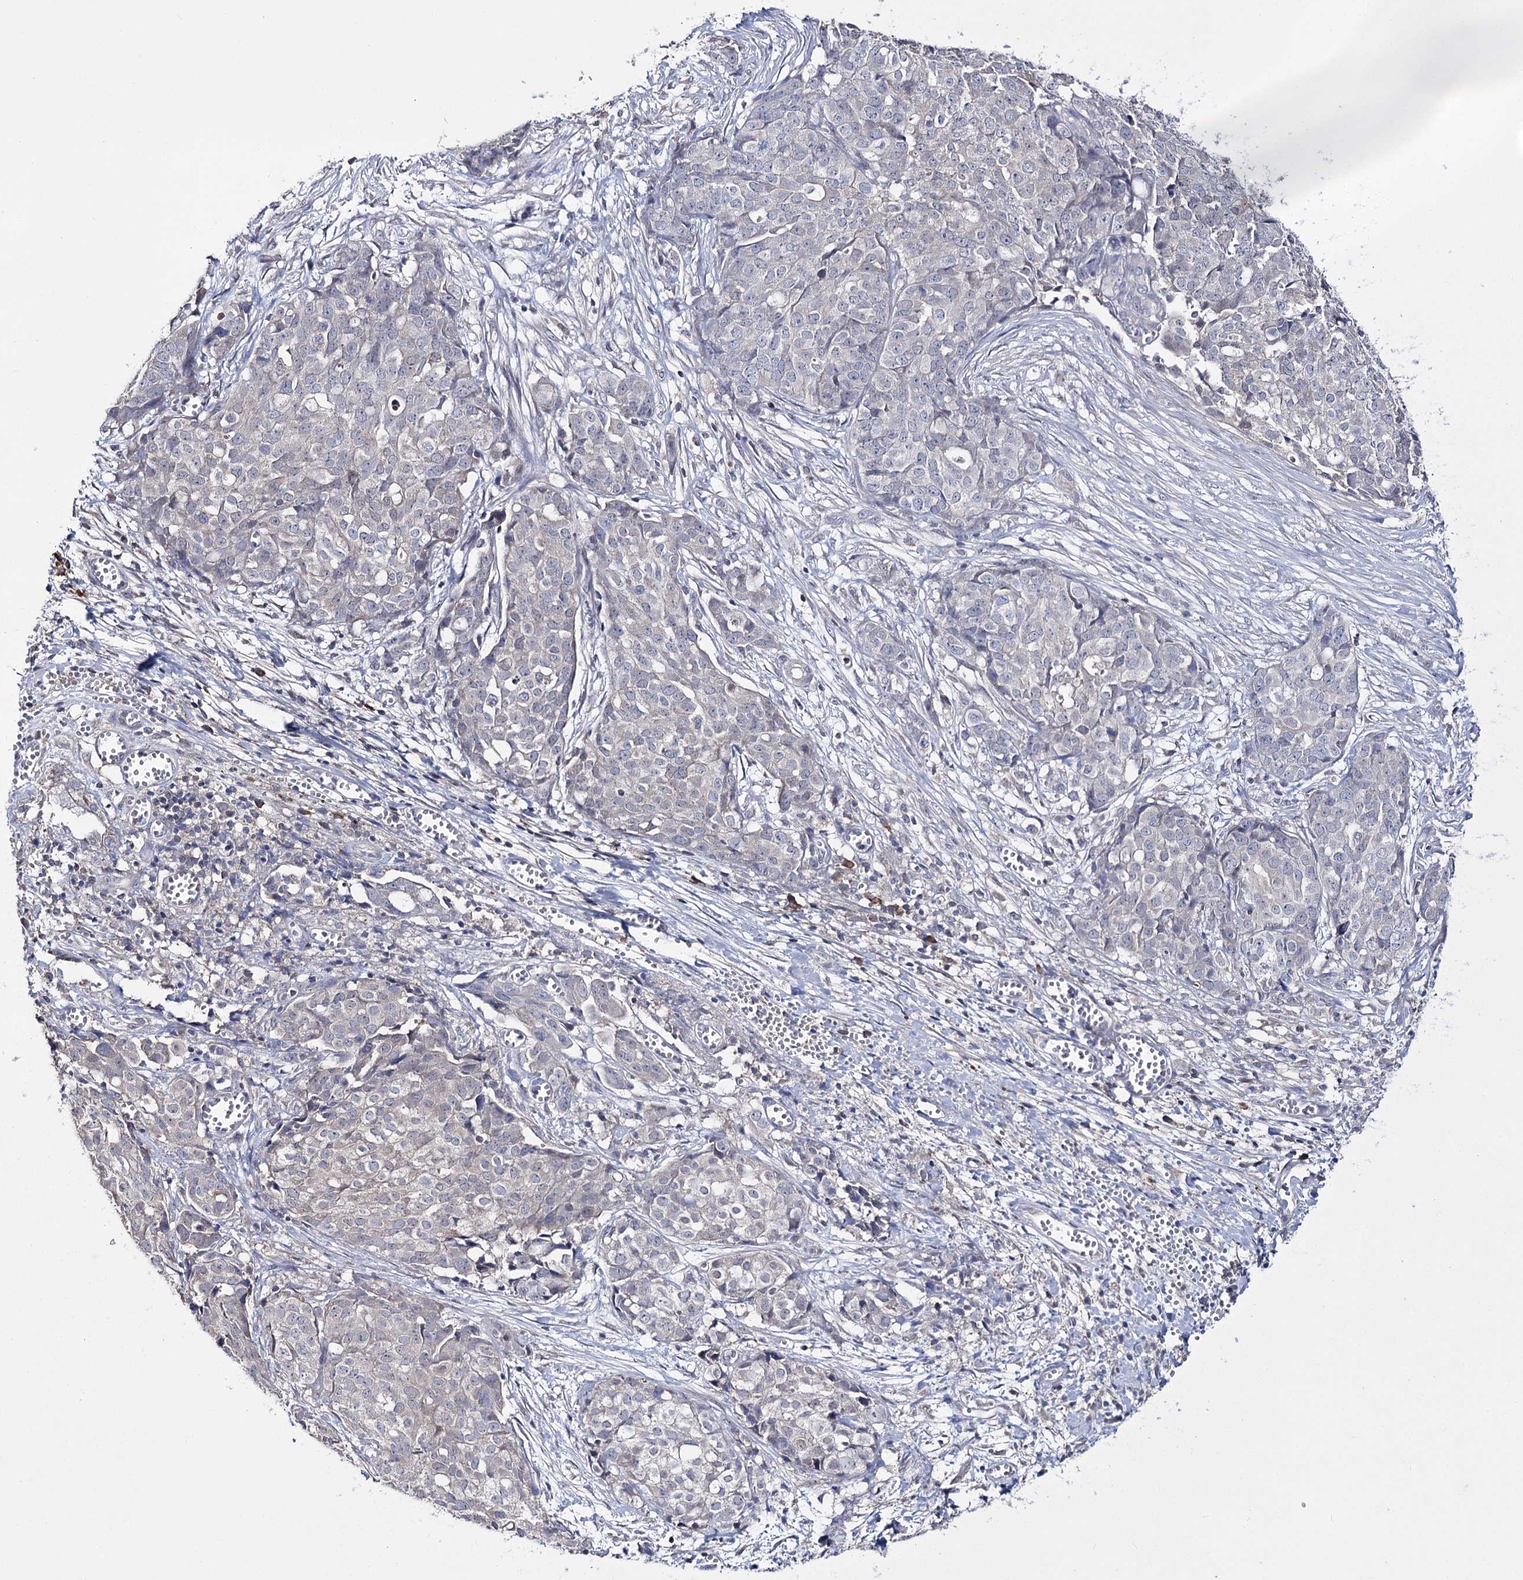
{"staining": {"intensity": "negative", "quantity": "none", "location": "none"}, "tissue": "ovarian cancer", "cell_type": "Tumor cells", "image_type": "cancer", "snomed": [{"axis": "morphology", "description": "Cystadenocarcinoma, serous, NOS"}, {"axis": "topography", "description": "Soft tissue"}, {"axis": "topography", "description": "Ovary"}], "caption": "Tumor cells show no significant protein positivity in ovarian serous cystadenocarcinoma.", "gene": "PTER", "patient": {"sex": "female", "age": 57}}